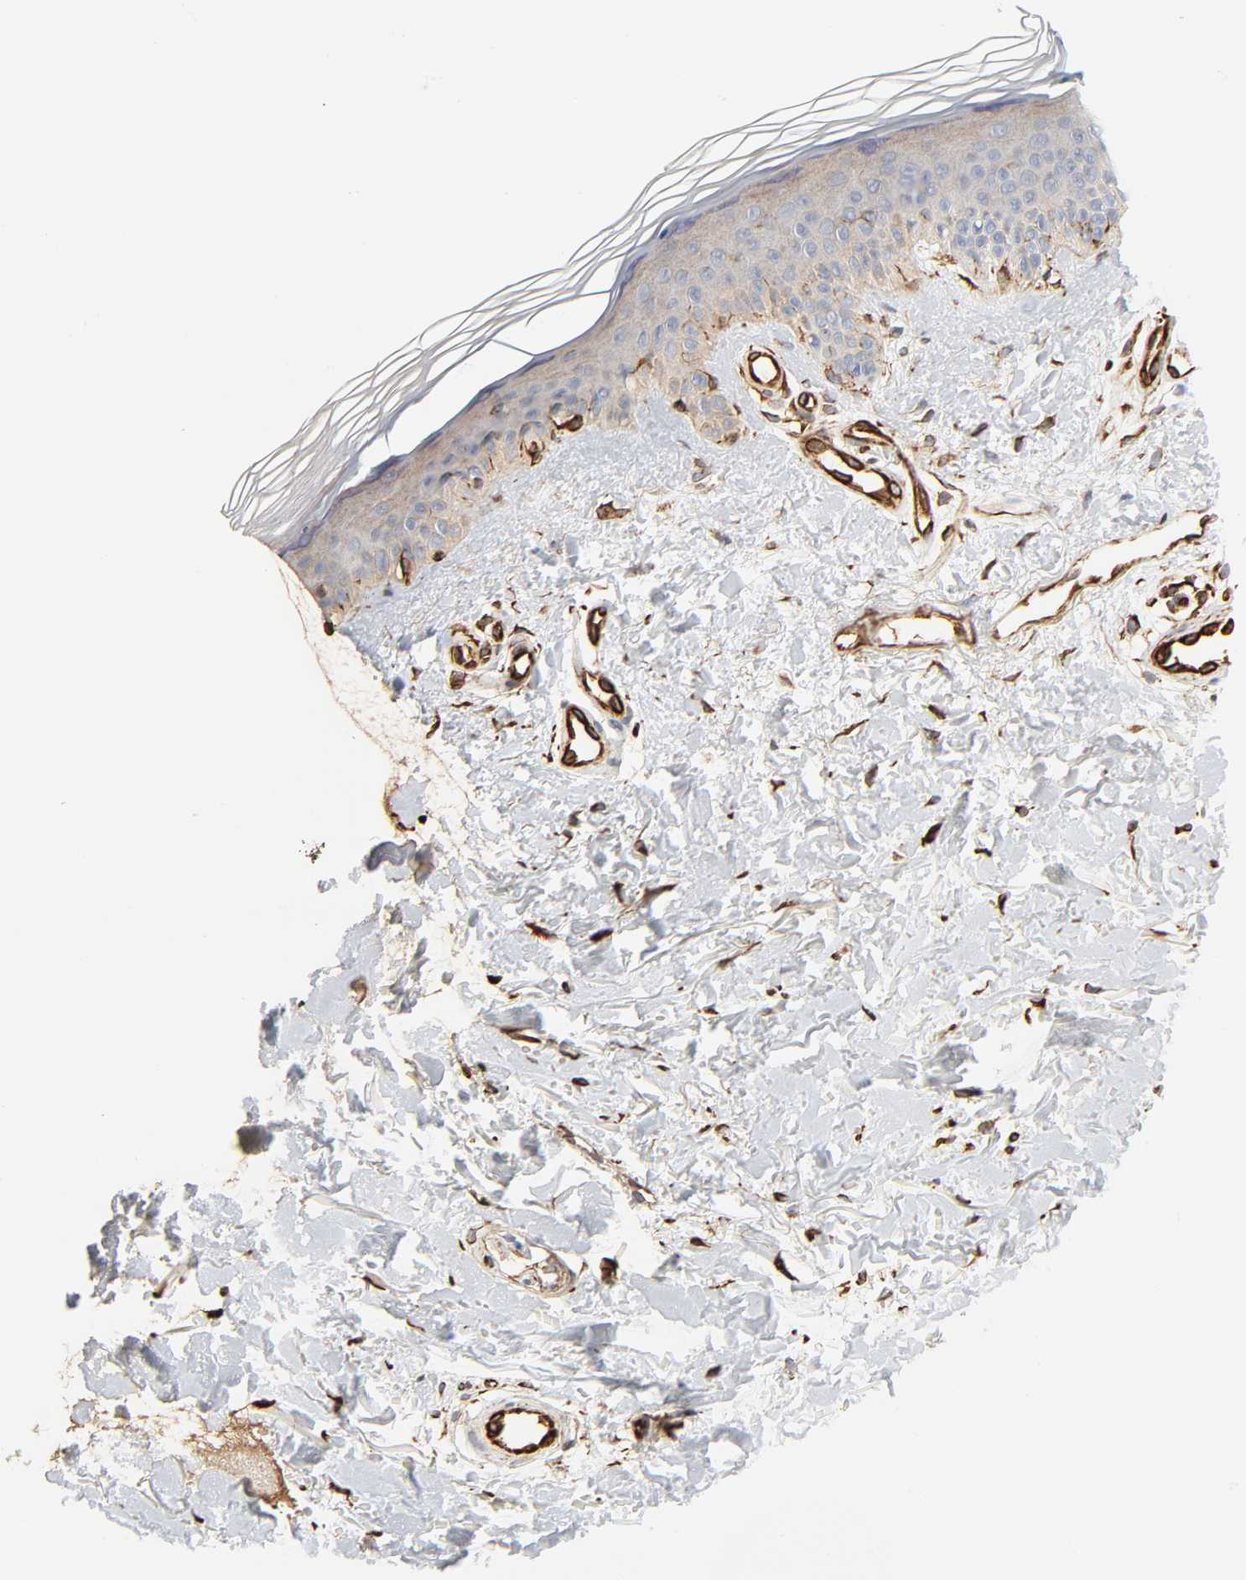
{"staining": {"intensity": "strong", "quantity": ">75%", "location": "cytoplasmic/membranous"}, "tissue": "skin", "cell_type": "Fibroblasts", "image_type": "normal", "snomed": [{"axis": "morphology", "description": "Normal tissue, NOS"}, {"axis": "topography", "description": "Skin"}], "caption": "Protein analysis of normal skin shows strong cytoplasmic/membranous positivity in approximately >75% of fibroblasts.", "gene": "REEP5", "patient": {"sex": "female", "age": 19}}